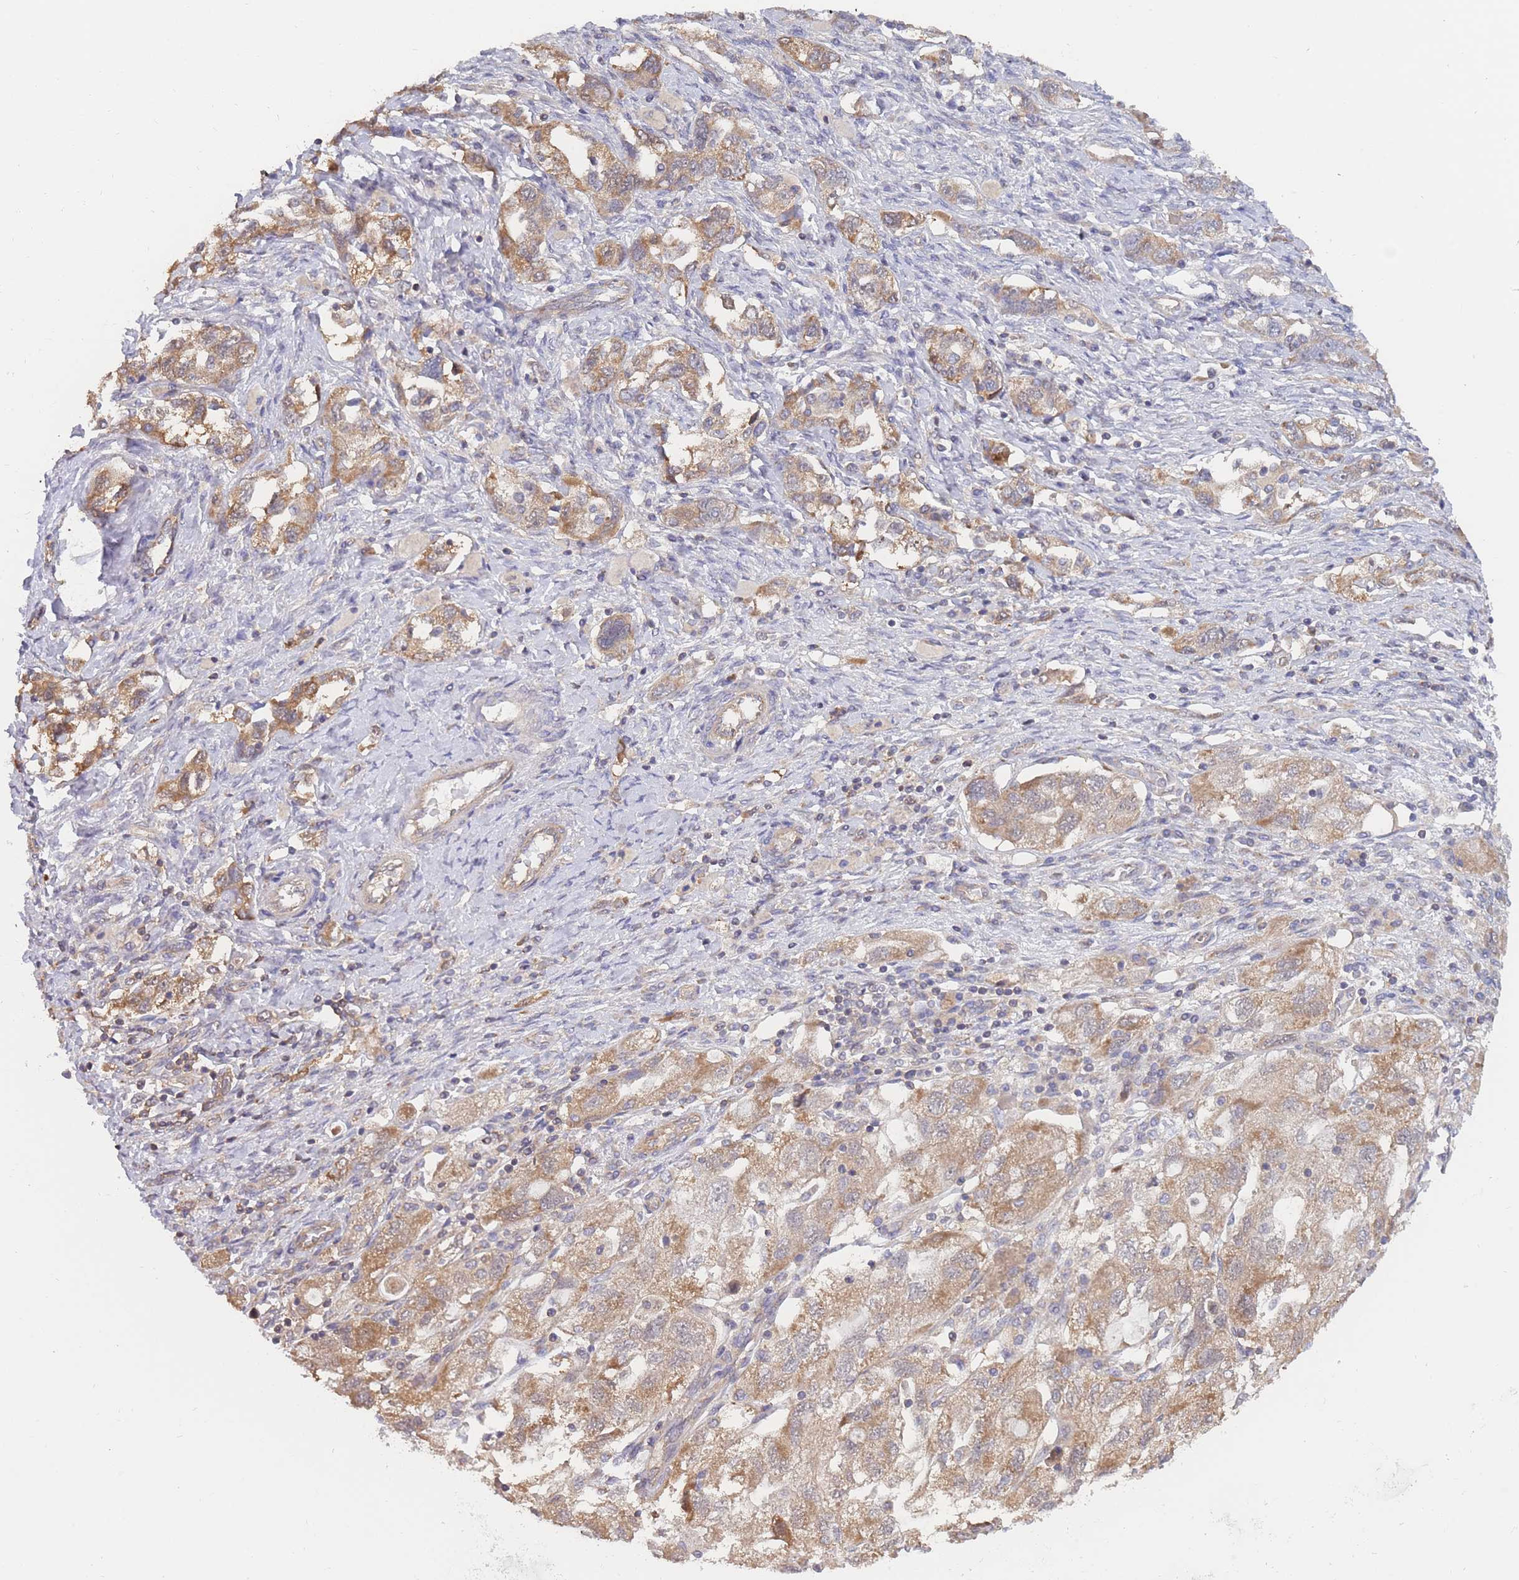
{"staining": {"intensity": "moderate", "quantity": ">75%", "location": "cytoplasmic/membranous"}, "tissue": "ovarian cancer", "cell_type": "Tumor cells", "image_type": "cancer", "snomed": [{"axis": "morphology", "description": "Carcinoma, NOS"}, {"axis": "morphology", "description": "Cystadenocarcinoma, serous, NOS"}, {"axis": "topography", "description": "Ovary"}], "caption": "IHC staining of carcinoma (ovarian), which displays medium levels of moderate cytoplasmic/membranous expression in approximately >75% of tumor cells indicating moderate cytoplasmic/membranous protein positivity. The staining was performed using DAB (3,3'-diaminobenzidine) (brown) for protein detection and nuclei were counterstained in hematoxylin (blue).", "gene": "MRPS18B", "patient": {"sex": "female", "age": 69}}